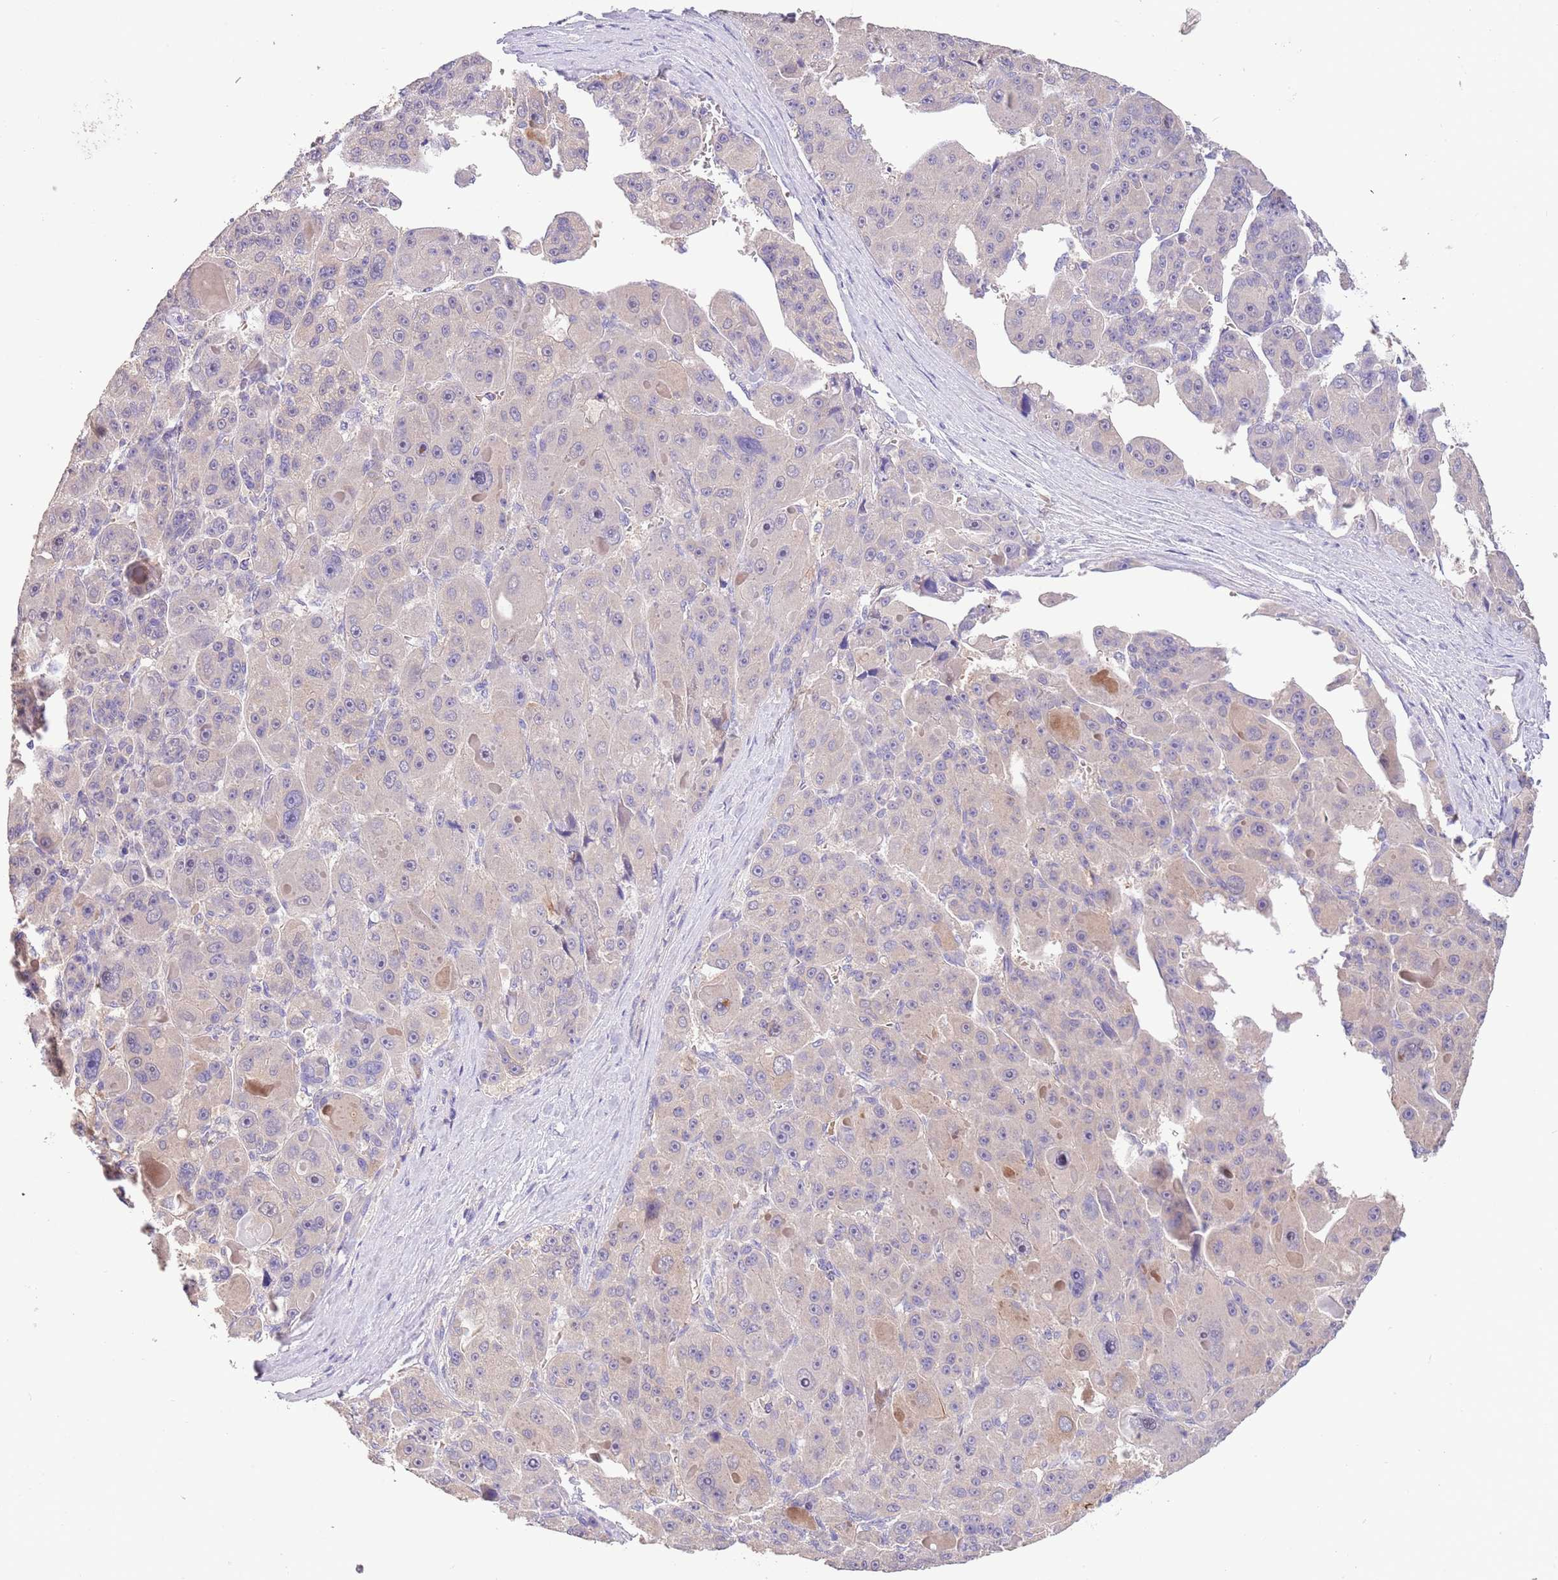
{"staining": {"intensity": "negative", "quantity": "none", "location": "none"}, "tissue": "liver cancer", "cell_type": "Tumor cells", "image_type": "cancer", "snomed": [{"axis": "morphology", "description": "Carcinoma, Hepatocellular, NOS"}, {"axis": "topography", "description": "Liver"}], "caption": "A histopathology image of human liver hepatocellular carcinoma is negative for staining in tumor cells. (DAB immunohistochemistry (IHC), high magnification).", "gene": "ZNF658", "patient": {"sex": "male", "age": 76}}